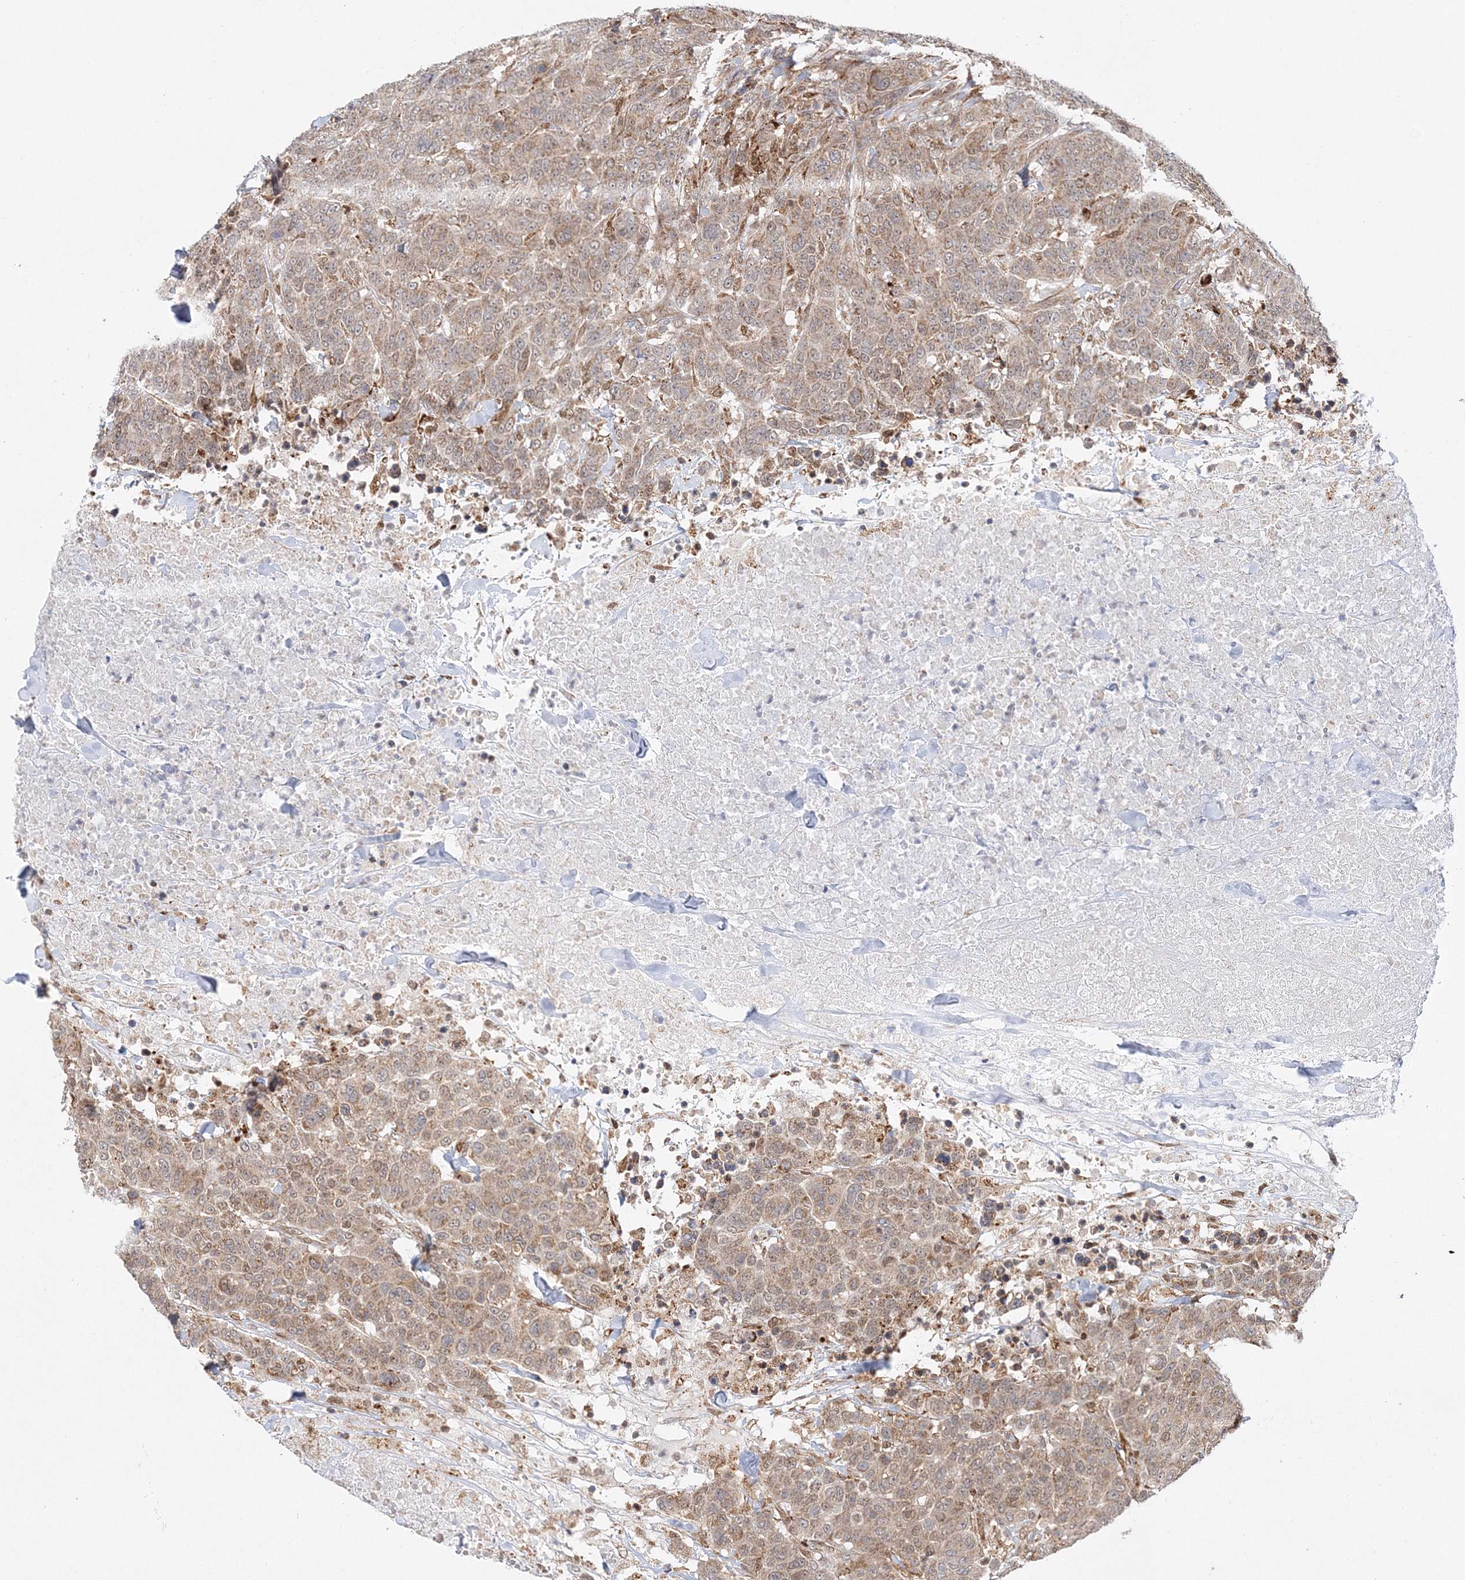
{"staining": {"intensity": "moderate", "quantity": ">75%", "location": "cytoplasmic/membranous"}, "tissue": "breast cancer", "cell_type": "Tumor cells", "image_type": "cancer", "snomed": [{"axis": "morphology", "description": "Duct carcinoma"}, {"axis": "topography", "description": "Breast"}], "caption": "Infiltrating ductal carcinoma (breast) tissue displays moderate cytoplasmic/membranous staining in about >75% of tumor cells, visualized by immunohistochemistry. Ihc stains the protein in brown and the nuclei are stained blue.", "gene": "RAB11FIP2", "patient": {"sex": "female", "age": 37}}